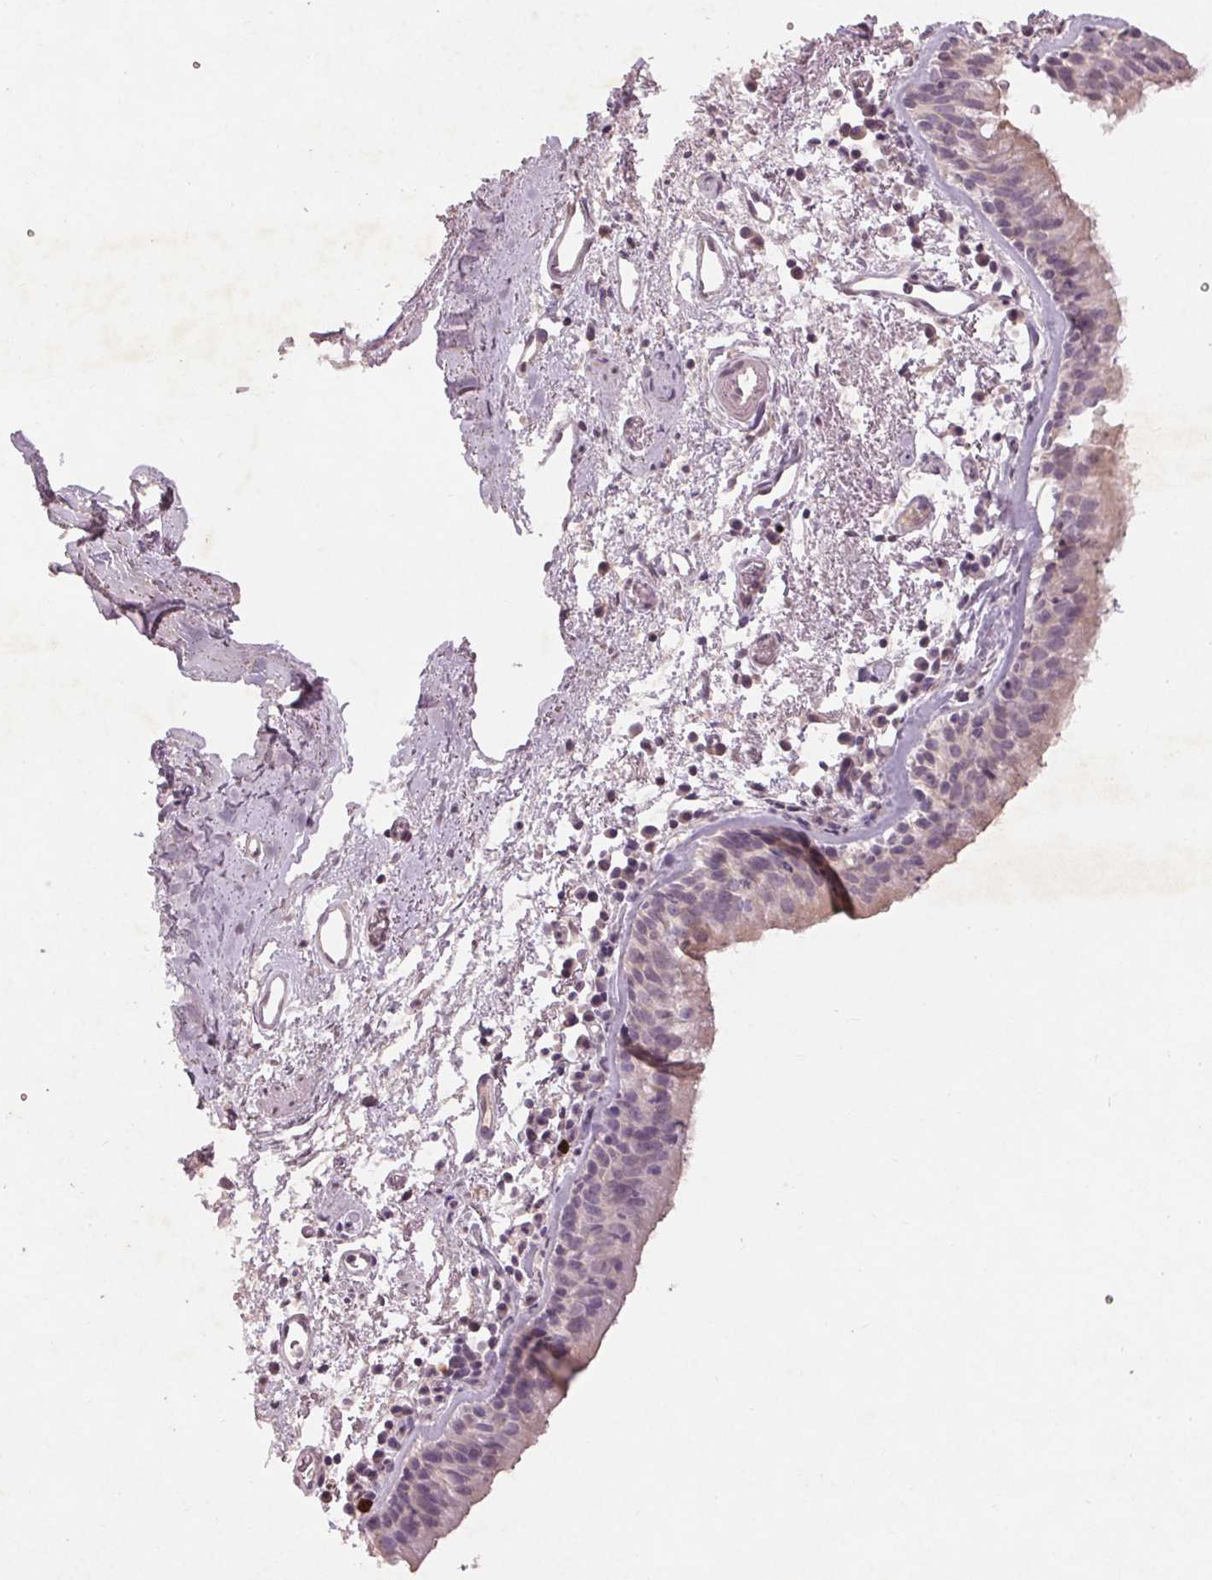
{"staining": {"intensity": "weak", "quantity": "<25%", "location": "cytoplasmic/membranous"}, "tissue": "bronchus", "cell_type": "Respiratory epithelial cells", "image_type": "normal", "snomed": [{"axis": "morphology", "description": "Normal tissue, NOS"}, {"axis": "morphology", "description": "Adenocarcinoma, NOS"}, {"axis": "topography", "description": "Bronchus"}], "caption": "This is an IHC photomicrograph of benign human bronchus. There is no positivity in respiratory epithelial cells.", "gene": "ENSG00000255641", "patient": {"sex": "male", "age": 68}}